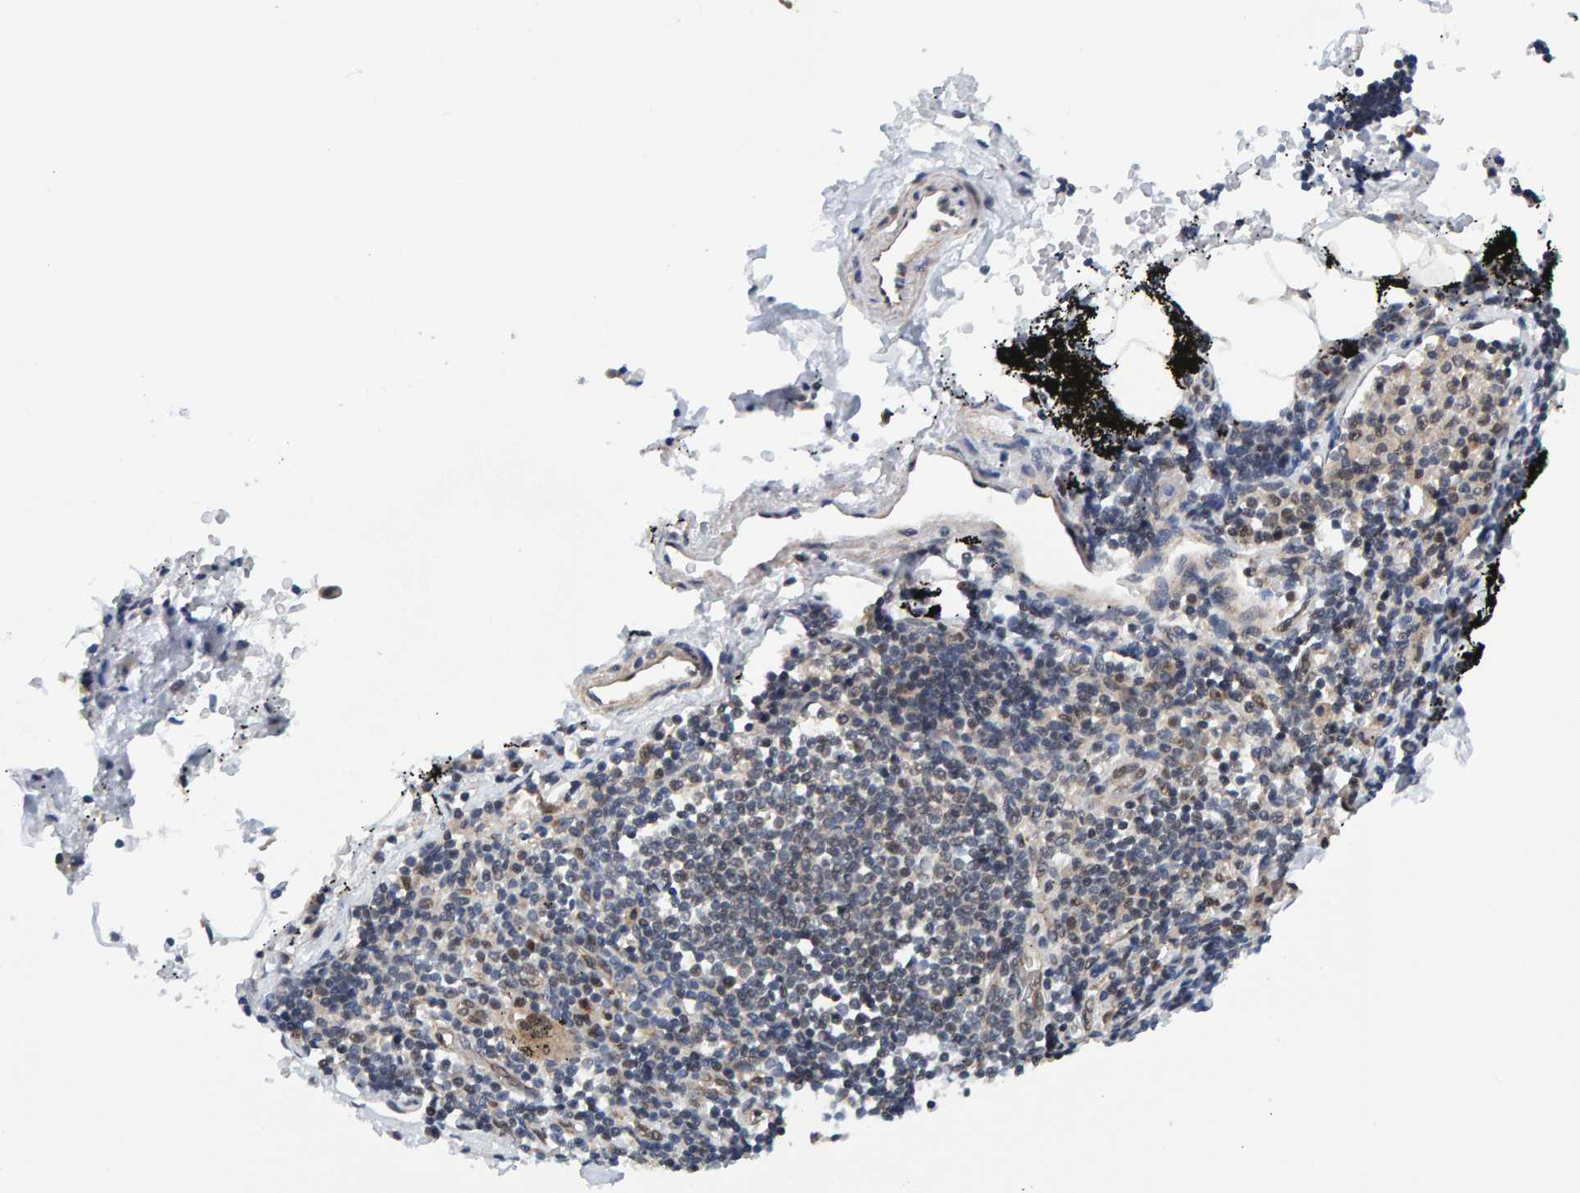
{"staining": {"intensity": "moderate", "quantity": ">75%", "location": "cytoplasmic/membranous"}, "tissue": "adipose tissue", "cell_type": "Adipocytes", "image_type": "normal", "snomed": [{"axis": "morphology", "description": "Normal tissue, NOS"}, {"axis": "topography", "description": "Cartilage tissue"}, {"axis": "topography", "description": "Lung"}], "caption": "A histopathology image showing moderate cytoplasmic/membranous staining in approximately >75% of adipocytes in benign adipose tissue, as visualized by brown immunohistochemical staining.", "gene": "SCRN2", "patient": {"sex": "female", "age": 77}}